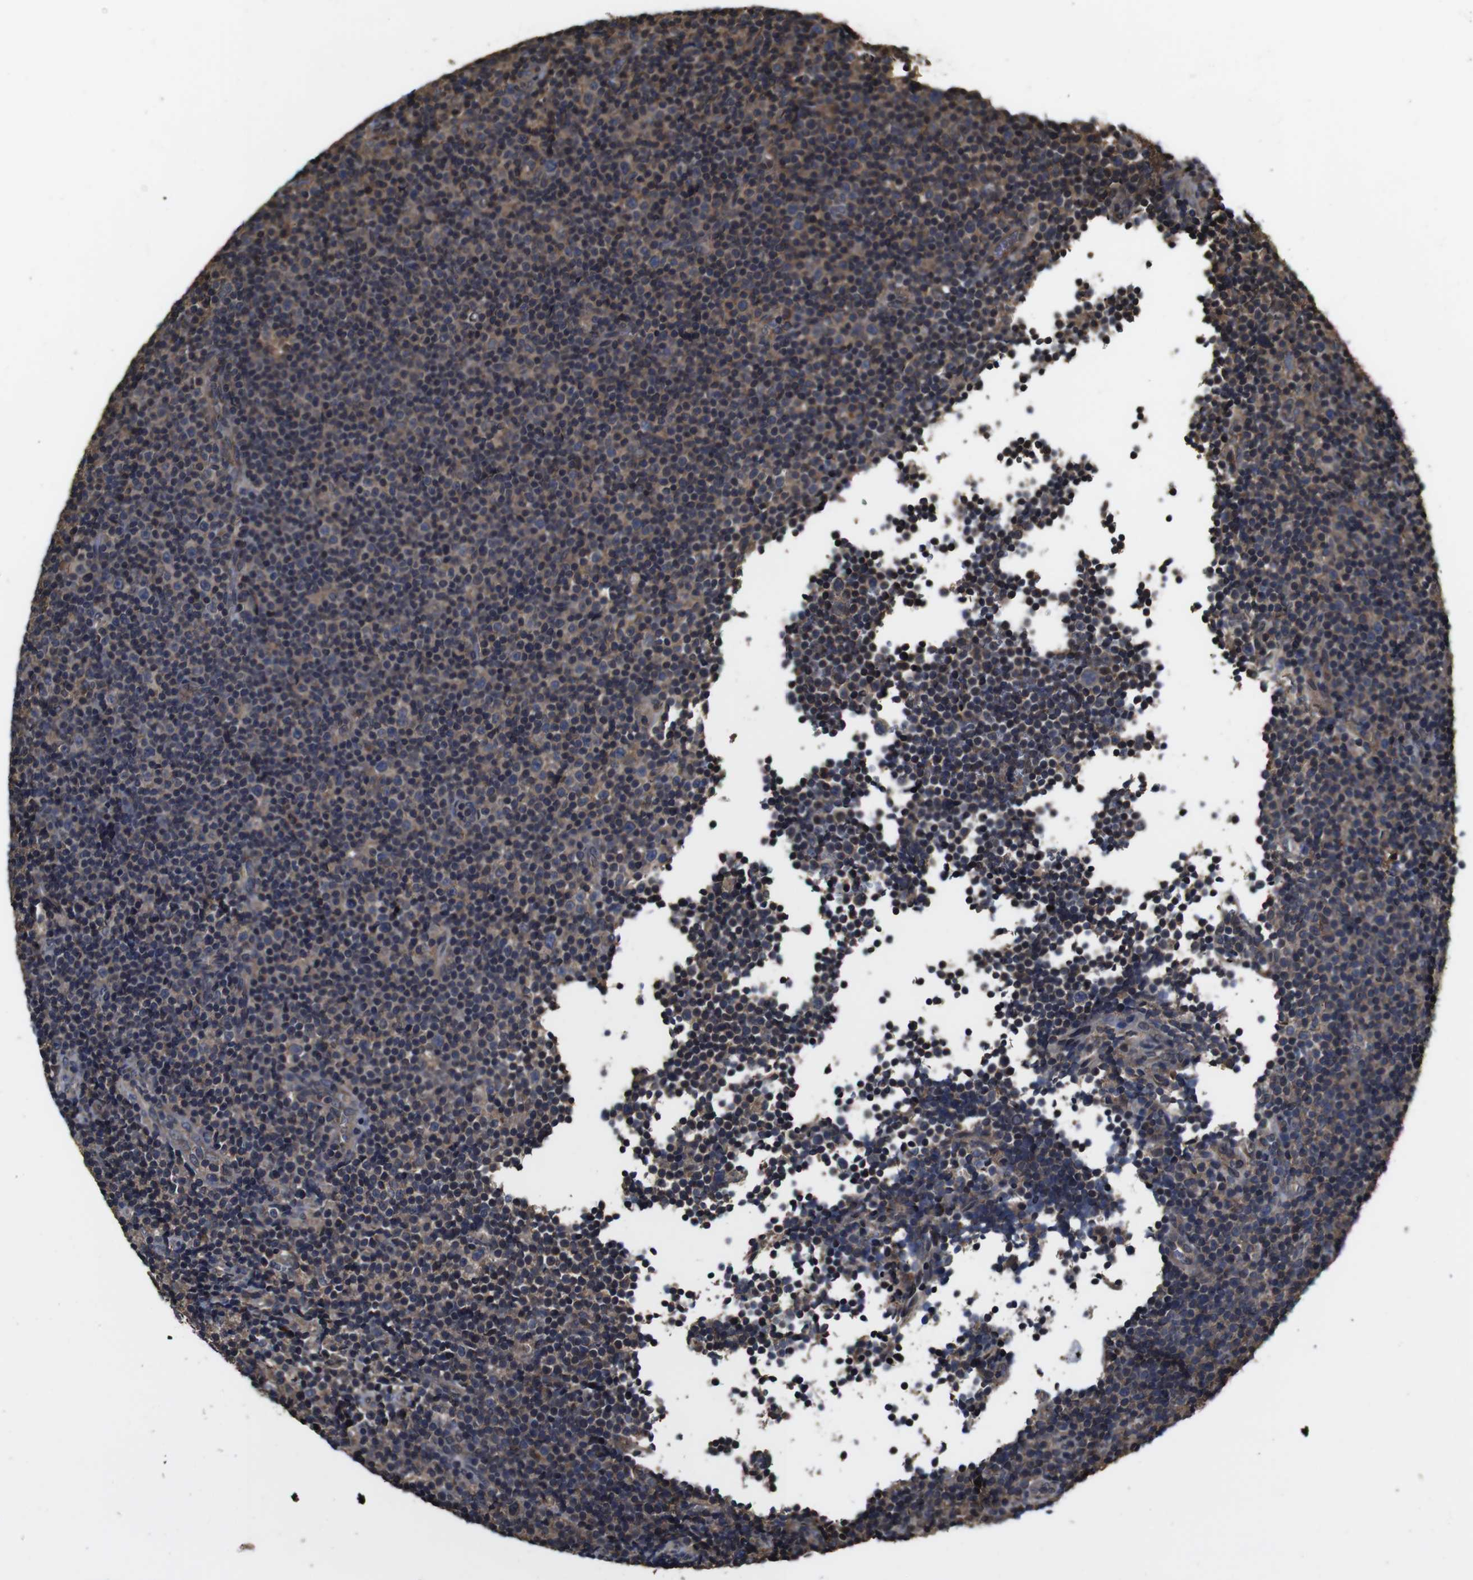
{"staining": {"intensity": "weak", "quantity": "<25%", "location": "cytoplasmic/membranous"}, "tissue": "lymphoma", "cell_type": "Tumor cells", "image_type": "cancer", "snomed": [{"axis": "morphology", "description": "Malignant lymphoma, non-Hodgkin's type, Low grade"}, {"axis": "topography", "description": "Lymph node"}], "caption": "Lymphoma stained for a protein using IHC exhibits no expression tumor cells.", "gene": "CXCL11", "patient": {"sex": "female", "age": 67}}